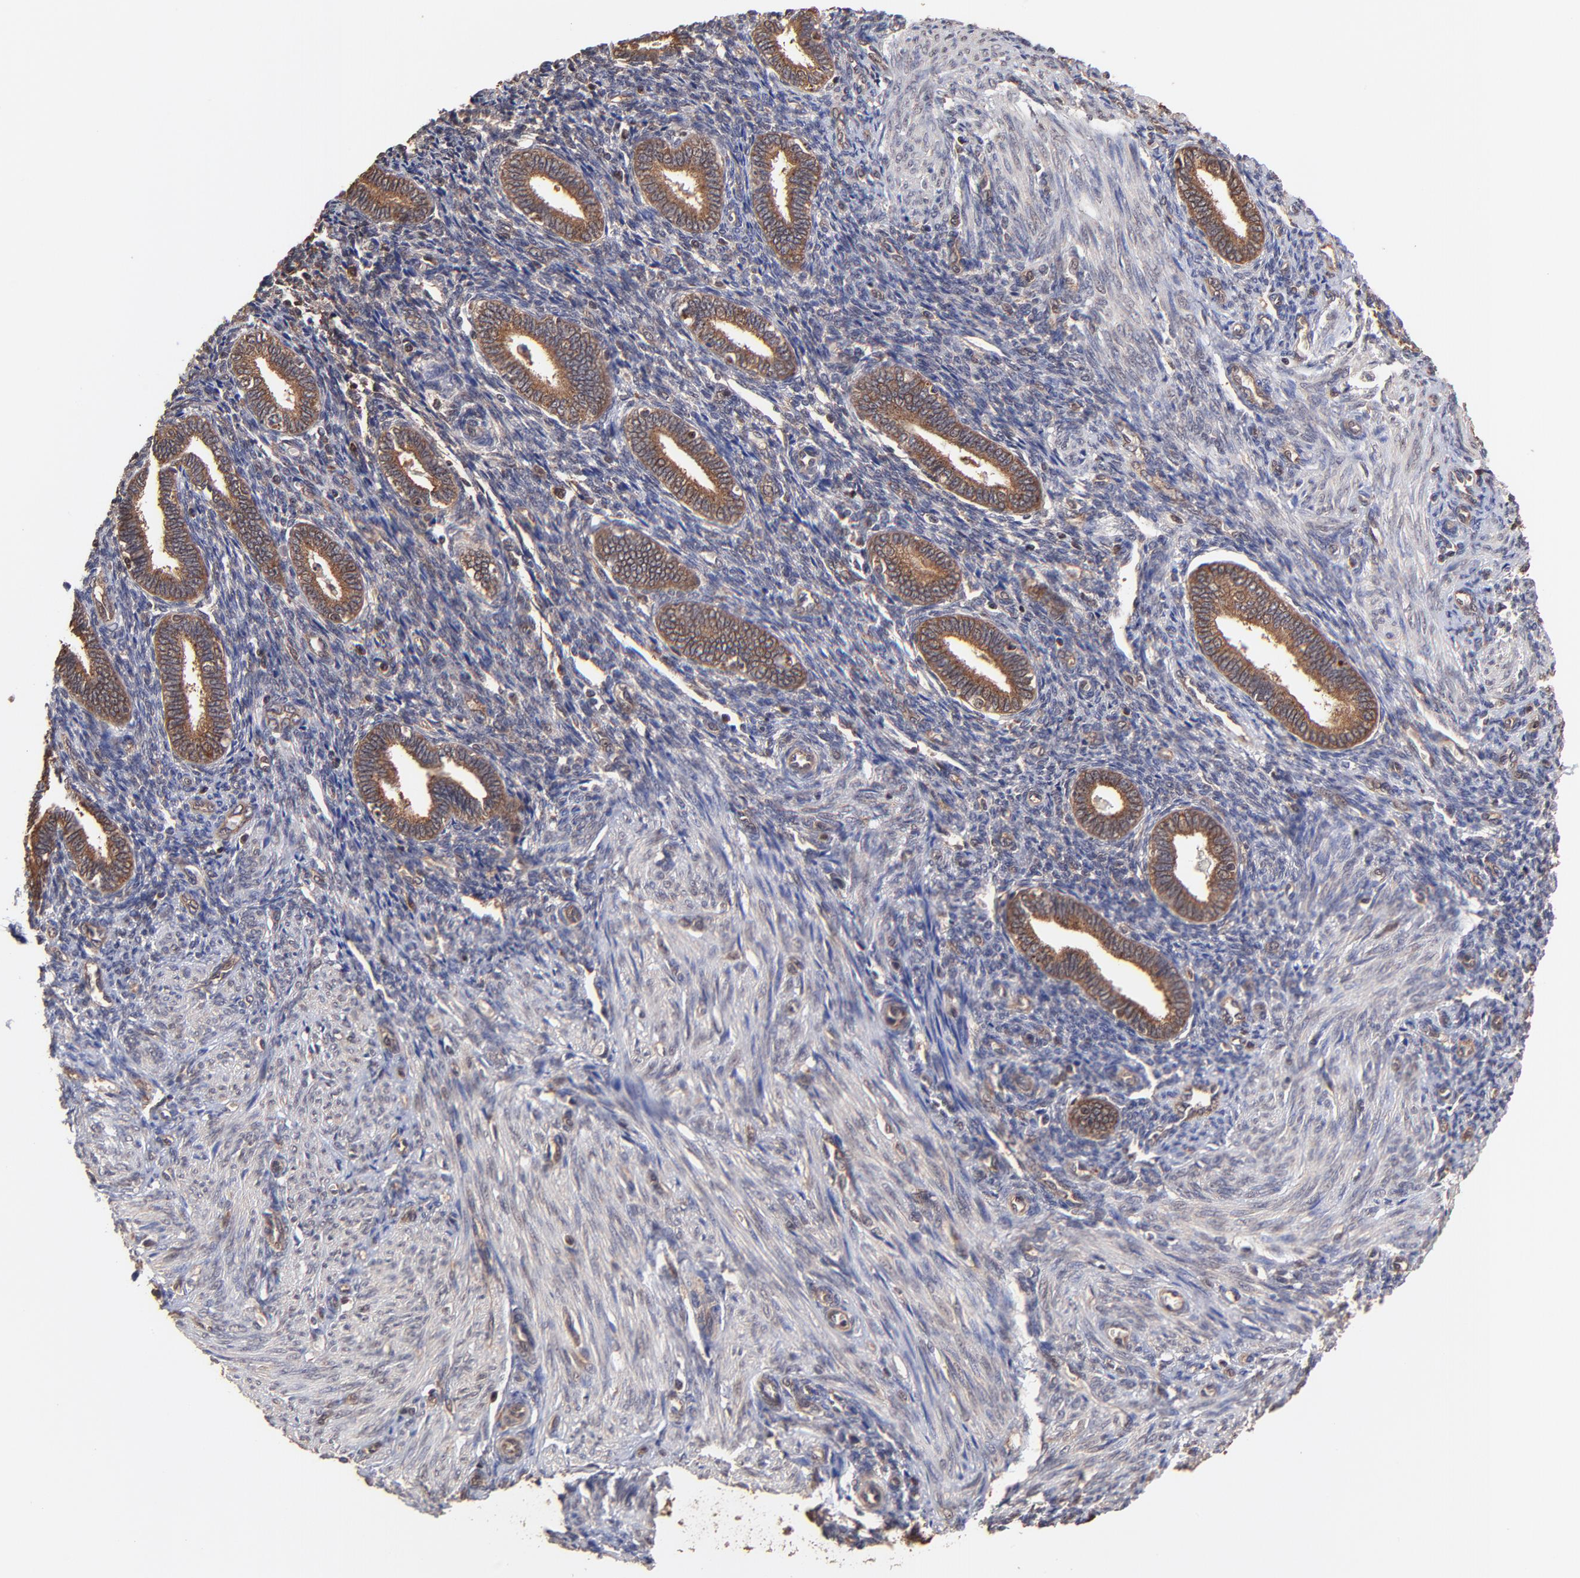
{"staining": {"intensity": "negative", "quantity": "none", "location": "none"}, "tissue": "endometrium", "cell_type": "Cells in endometrial stroma", "image_type": "normal", "snomed": [{"axis": "morphology", "description": "Normal tissue, NOS"}, {"axis": "topography", "description": "Endometrium"}], "caption": "The image demonstrates no significant expression in cells in endometrial stroma of endometrium. The staining is performed using DAB (3,3'-diaminobenzidine) brown chromogen with nuclei counter-stained in using hematoxylin.", "gene": "PSMA6", "patient": {"sex": "female", "age": 27}}